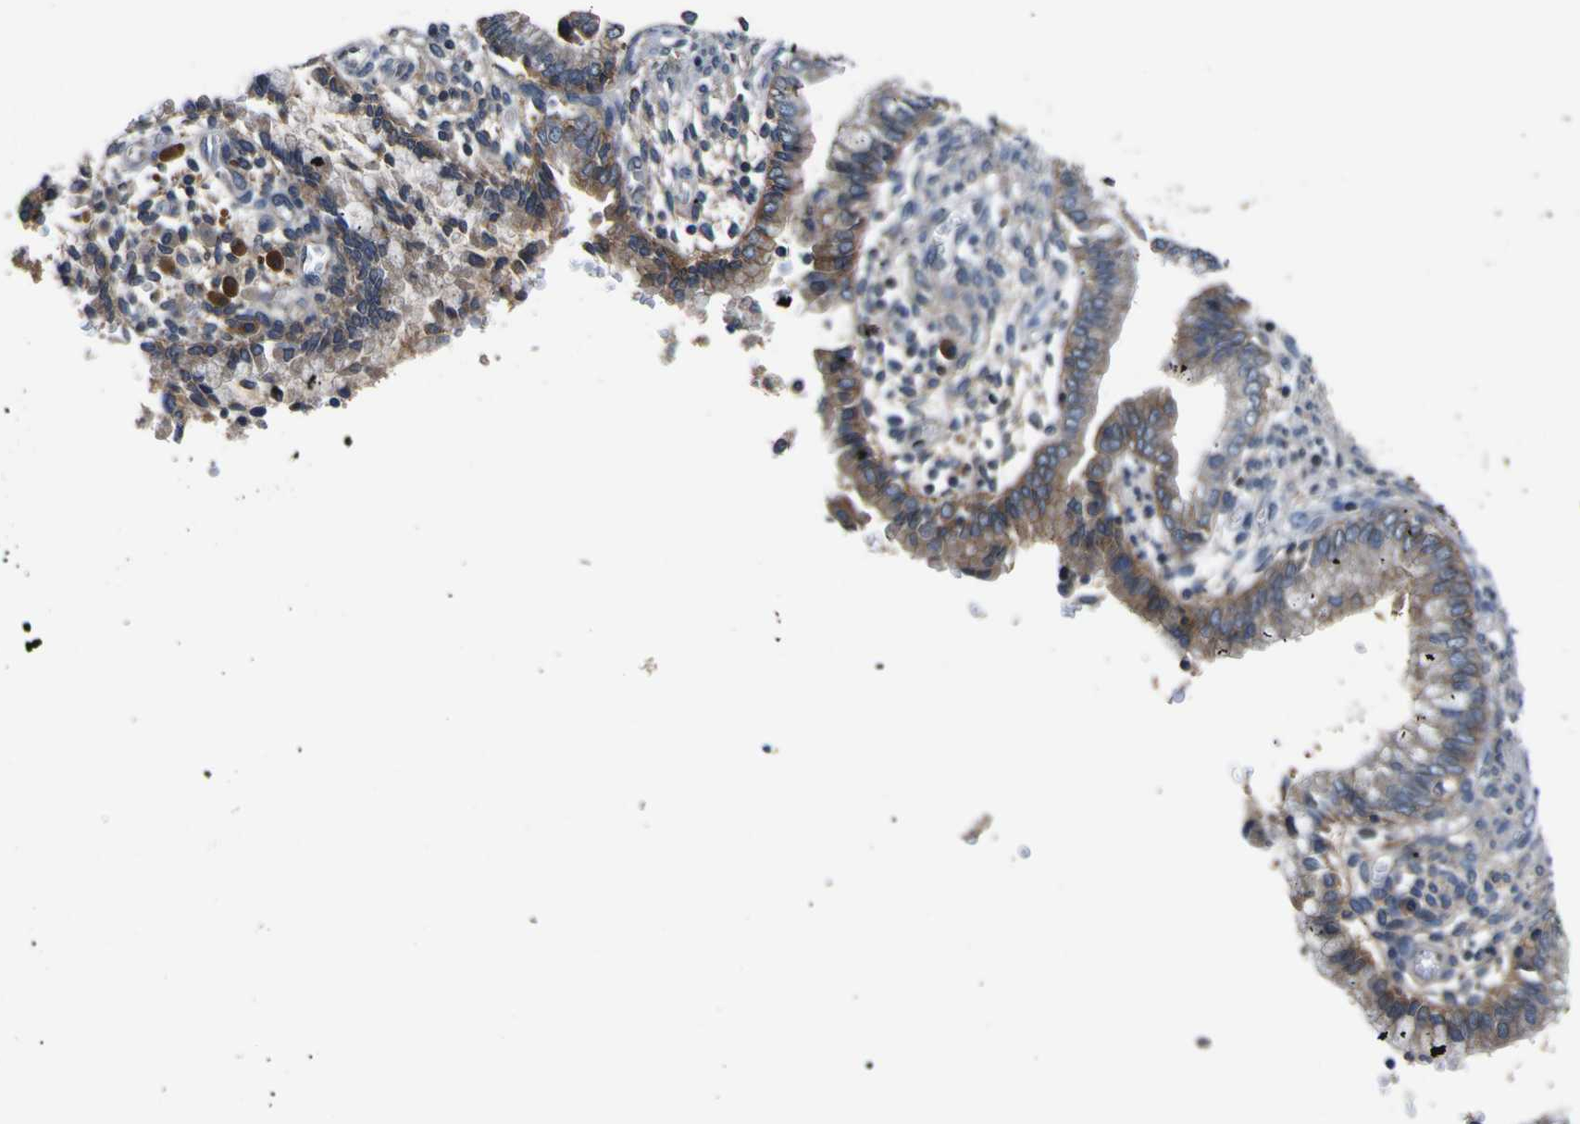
{"staining": {"intensity": "weak", "quantity": ">75%", "location": "cytoplasmic/membranous"}, "tissue": "cervical cancer", "cell_type": "Tumor cells", "image_type": "cancer", "snomed": [{"axis": "morphology", "description": "Adenocarcinoma, NOS"}, {"axis": "topography", "description": "Cervix"}], "caption": "Immunohistochemistry micrograph of human cervical adenocarcinoma stained for a protein (brown), which shows low levels of weak cytoplasmic/membranous expression in approximately >75% of tumor cells.", "gene": "EPHB4", "patient": {"sex": "female", "age": 44}}